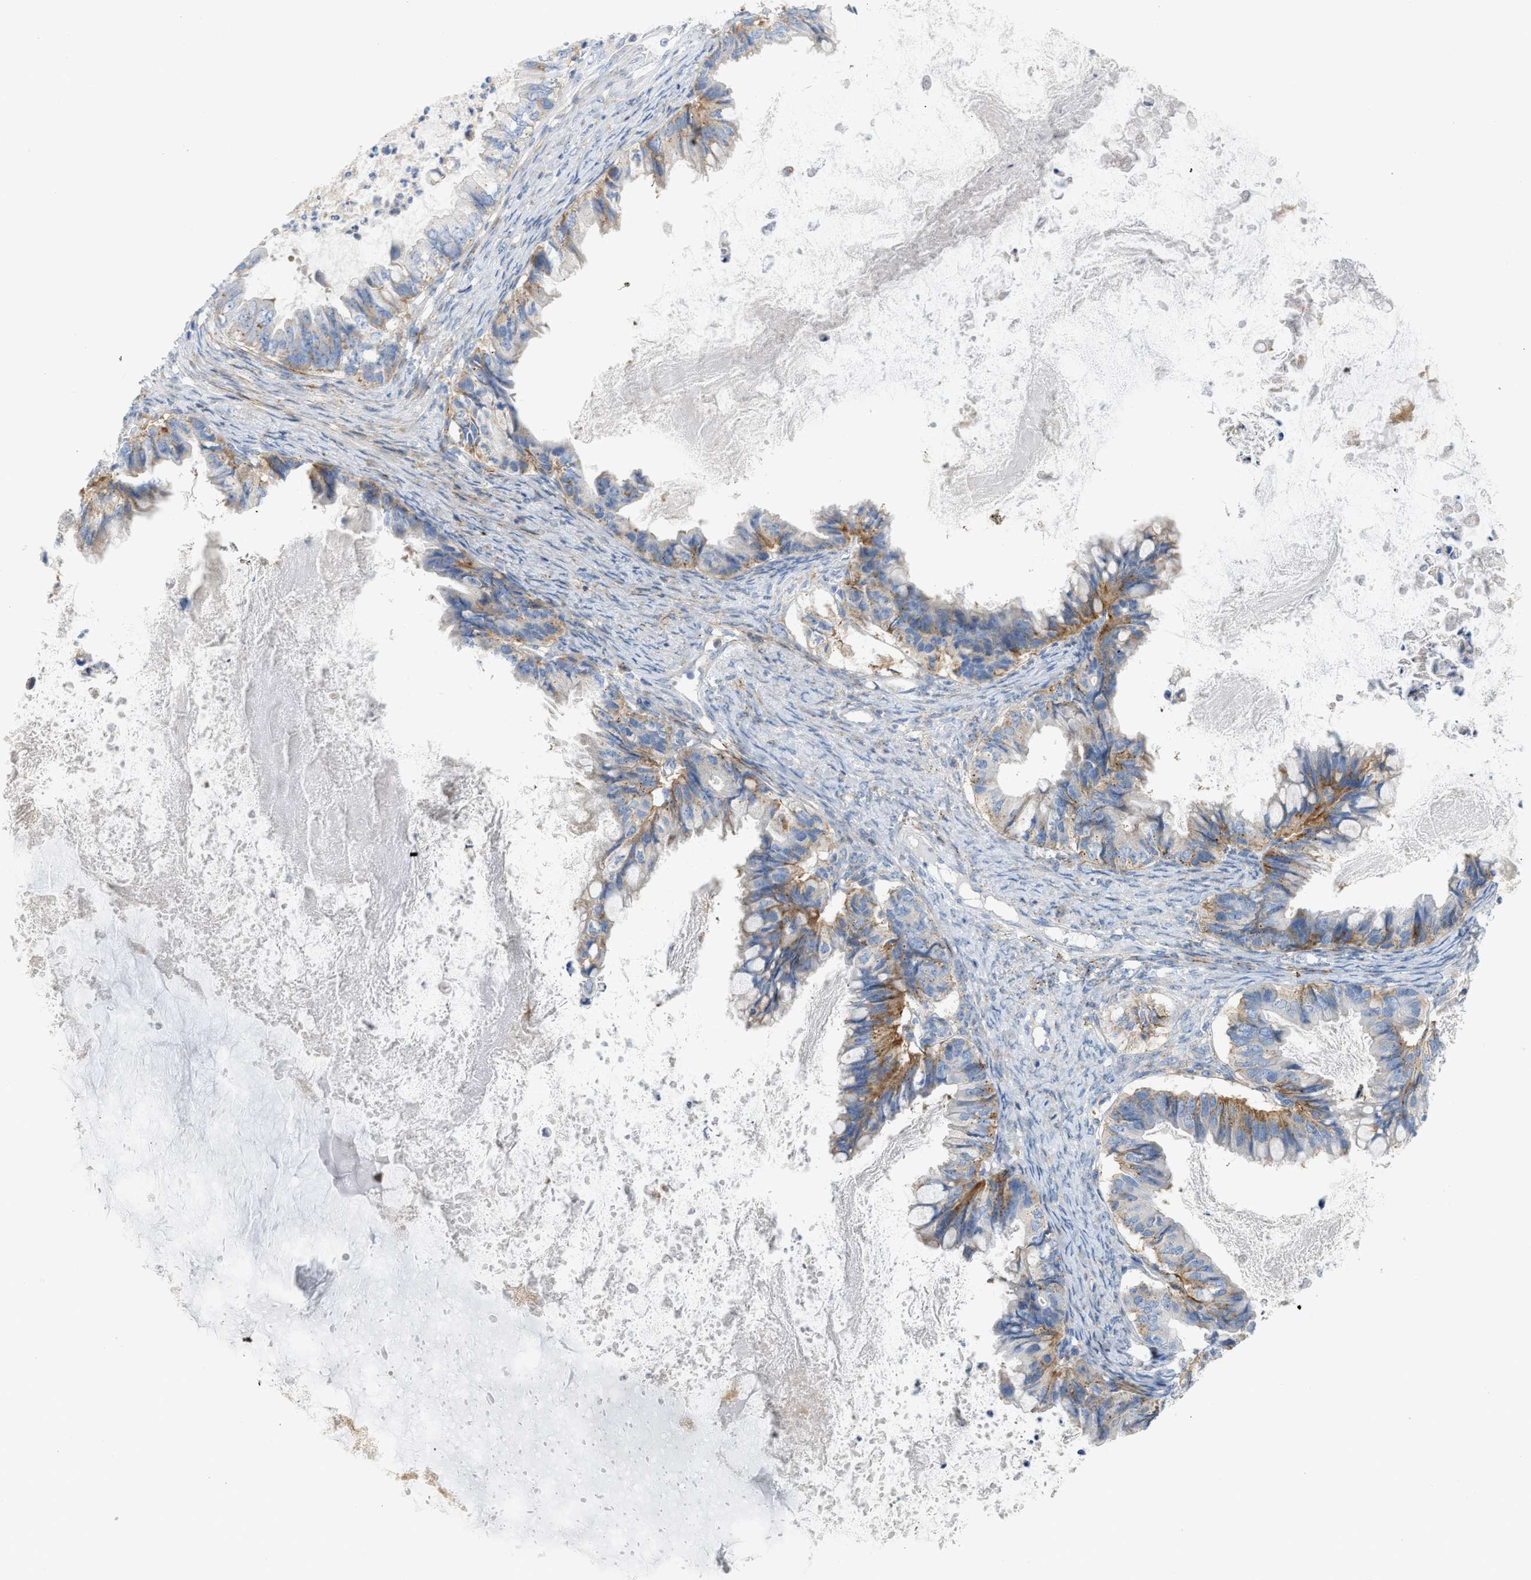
{"staining": {"intensity": "moderate", "quantity": ">75%", "location": "cytoplasmic/membranous"}, "tissue": "ovarian cancer", "cell_type": "Tumor cells", "image_type": "cancer", "snomed": [{"axis": "morphology", "description": "Cystadenocarcinoma, mucinous, NOS"}, {"axis": "topography", "description": "Ovary"}], "caption": "Protein expression analysis of ovarian cancer (mucinous cystadenocarcinoma) reveals moderate cytoplasmic/membranous staining in approximately >75% of tumor cells.", "gene": "LMBRD1", "patient": {"sex": "female", "age": 80}}